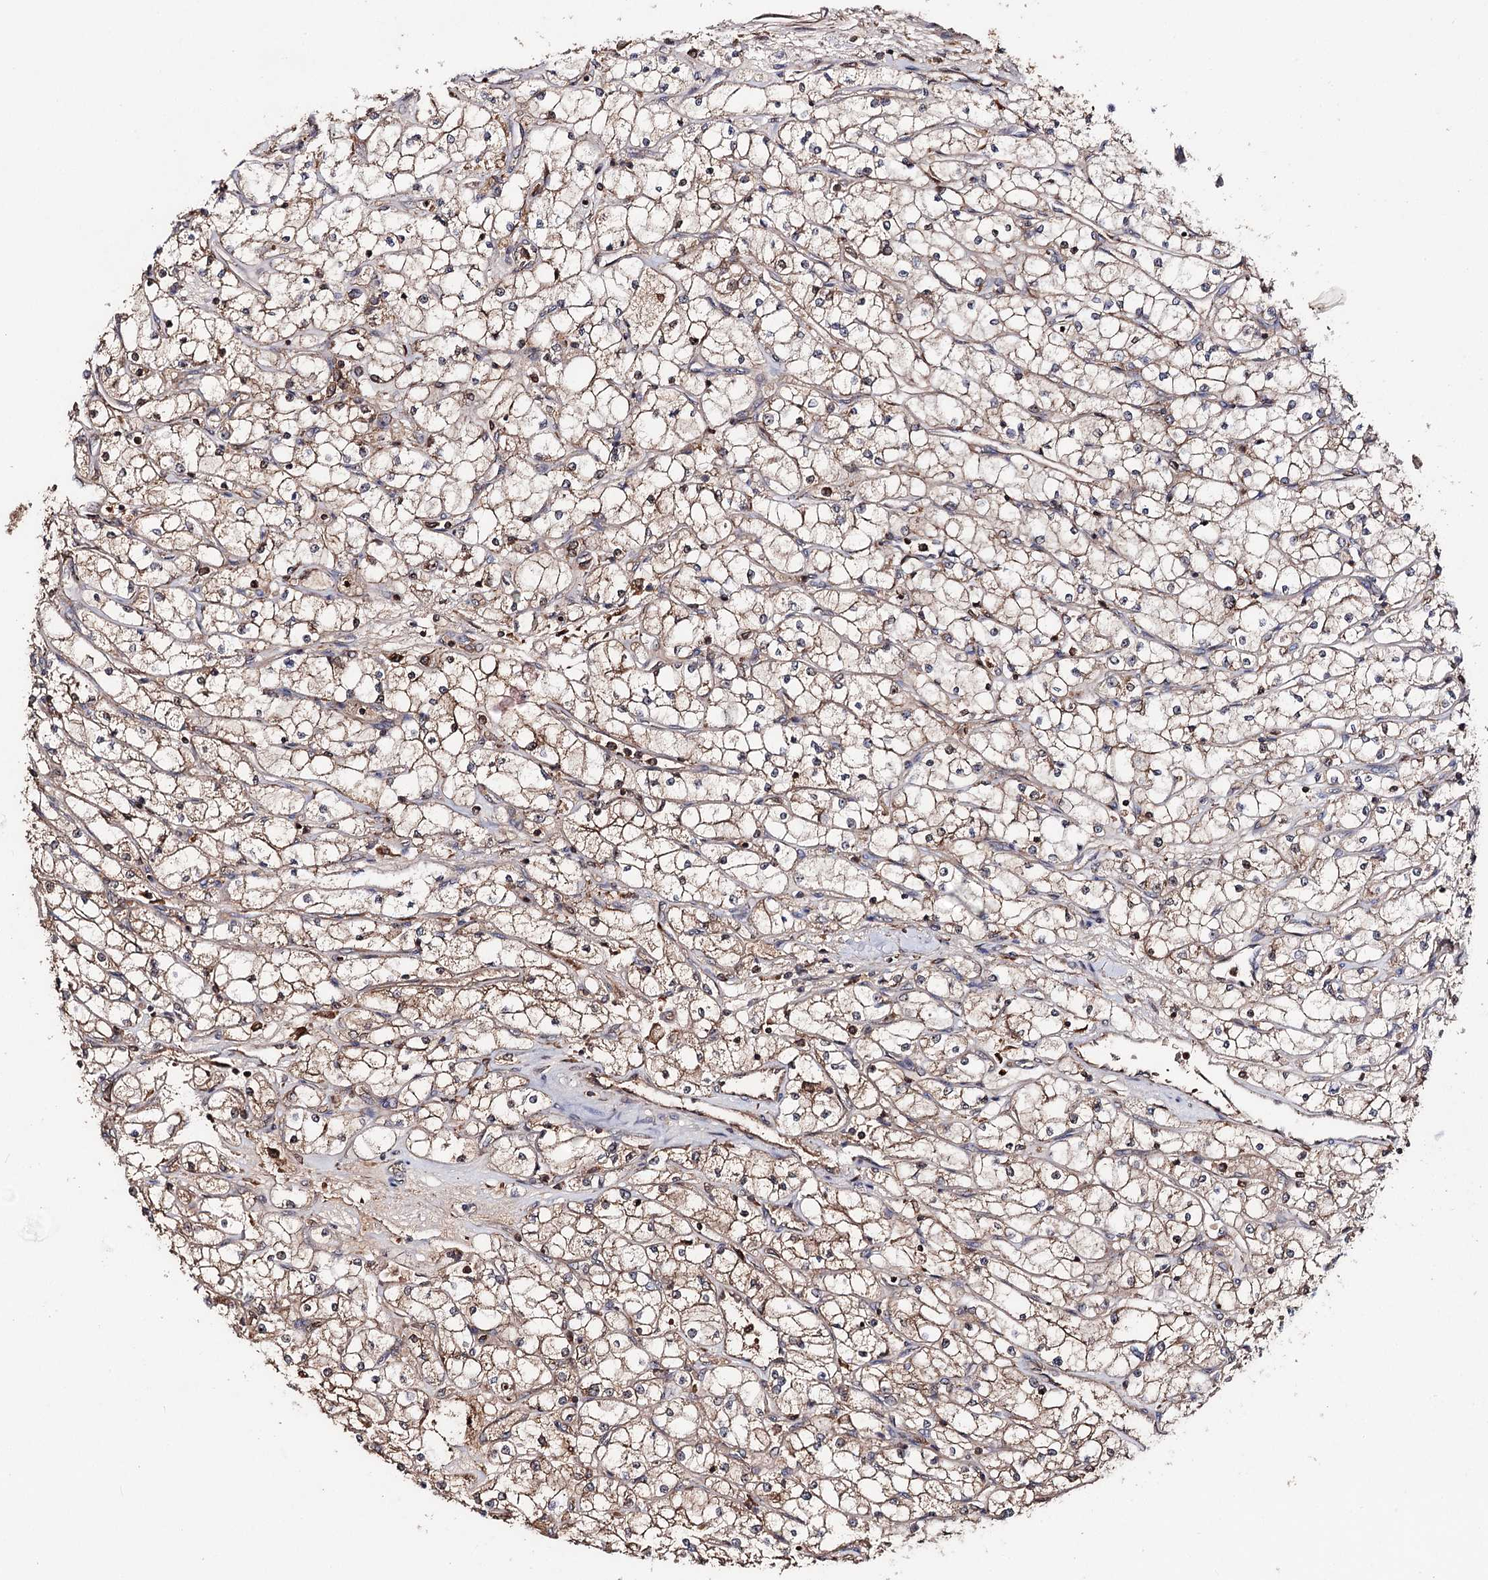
{"staining": {"intensity": "weak", "quantity": ">75%", "location": "cytoplasmic/membranous"}, "tissue": "renal cancer", "cell_type": "Tumor cells", "image_type": "cancer", "snomed": [{"axis": "morphology", "description": "Adenocarcinoma, NOS"}, {"axis": "topography", "description": "Kidney"}], "caption": "There is low levels of weak cytoplasmic/membranous expression in tumor cells of renal cancer, as demonstrated by immunohistochemical staining (brown color).", "gene": "FAM53B", "patient": {"sex": "male", "age": 80}}